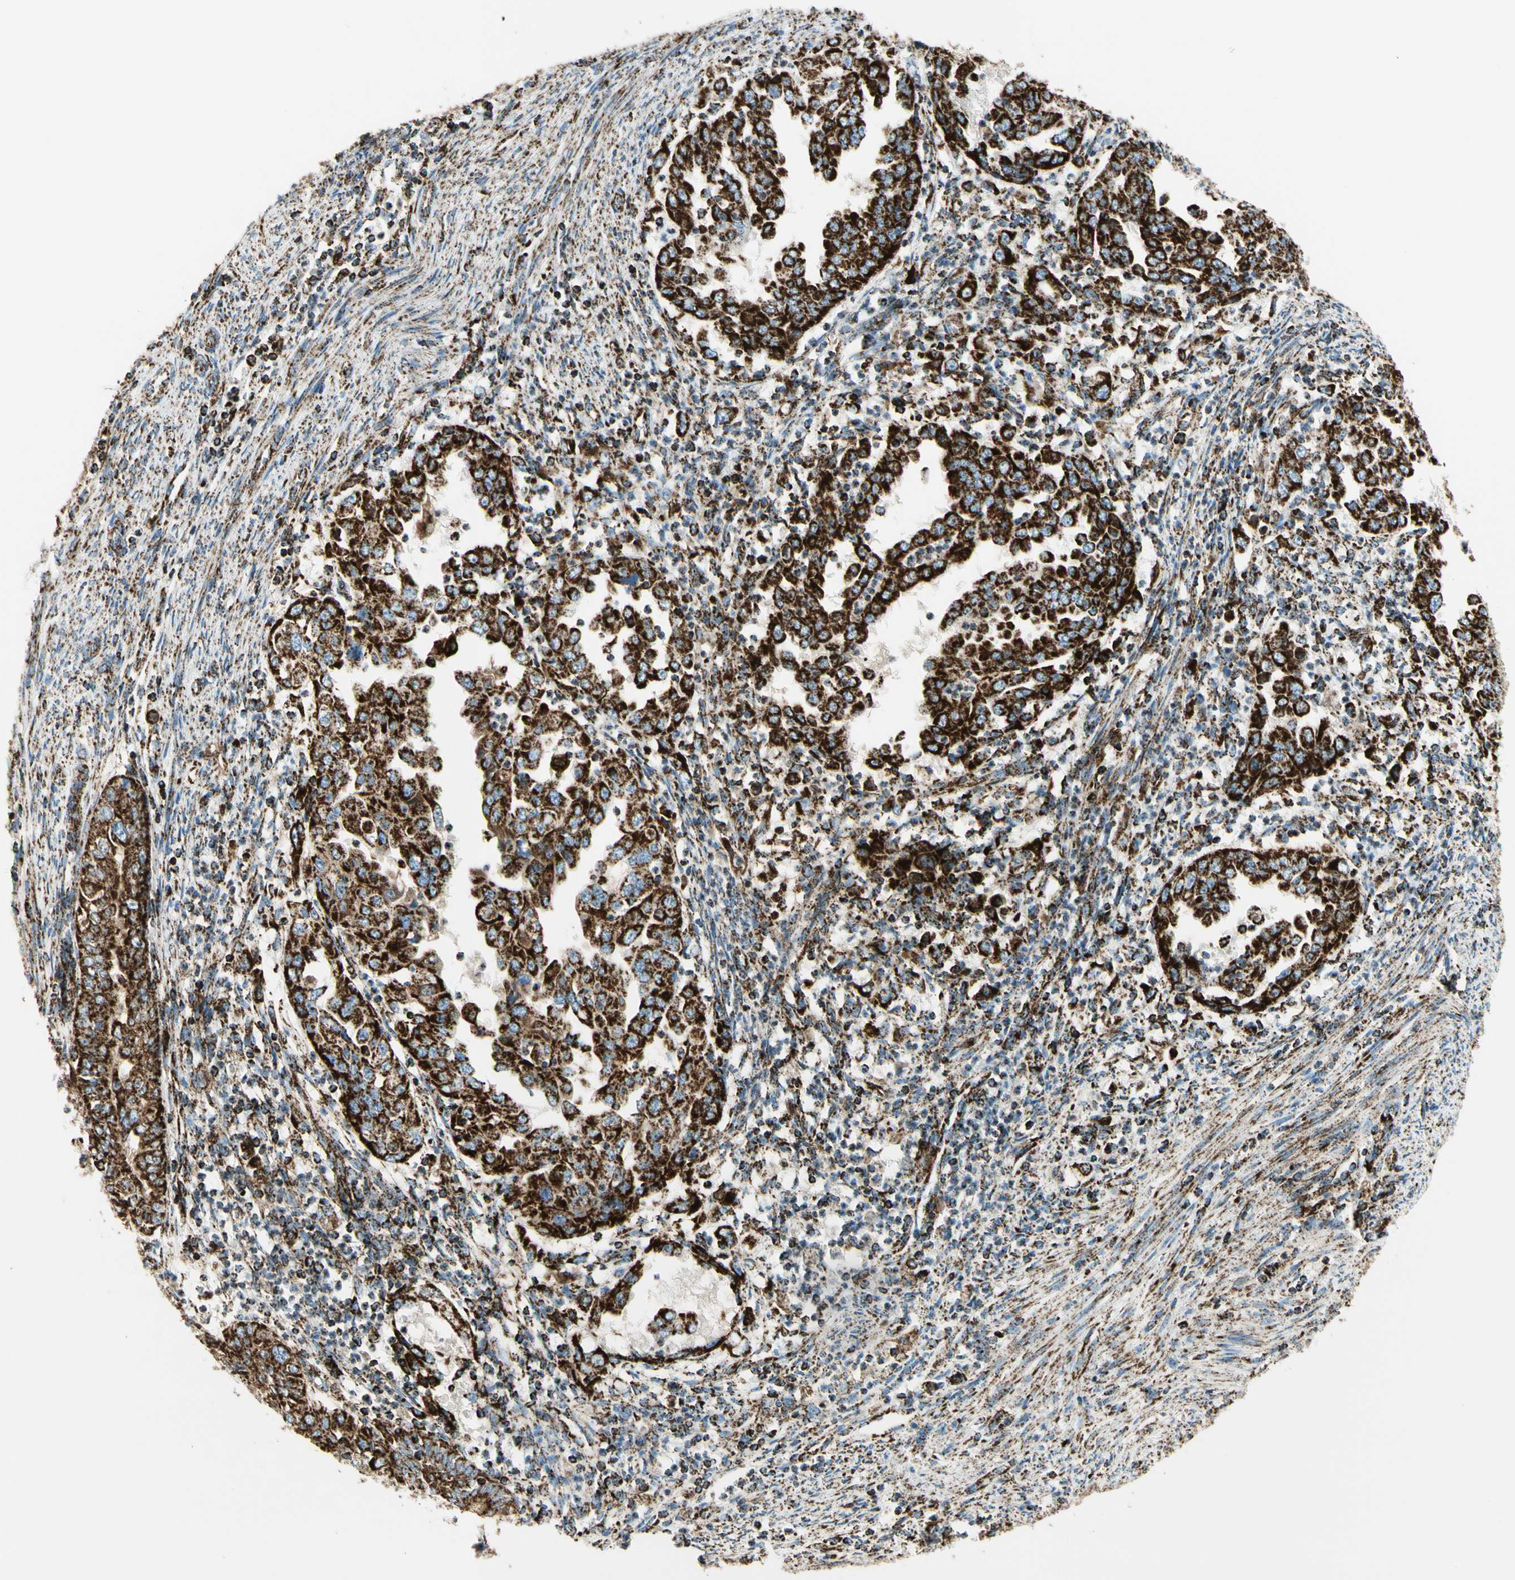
{"staining": {"intensity": "strong", "quantity": ">75%", "location": "cytoplasmic/membranous"}, "tissue": "endometrial cancer", "cell_type": "Tumor cells", "image_type": "cancer", "snomed": [{"axis": "morphology", "description": "Adenocarcinoma, NOS"}, {"axis": "topography", "description": "Endometrium"}], "caption": "A micrograph showing strong cytoplasmic/membranous staining in approximately >75% of tumor cells in endometrial cancer (adenocarcinoma), as visualized by brown immunohistochemical staining.", "gene": "ME2", "patient": {"sex": "female", "age": 85}}